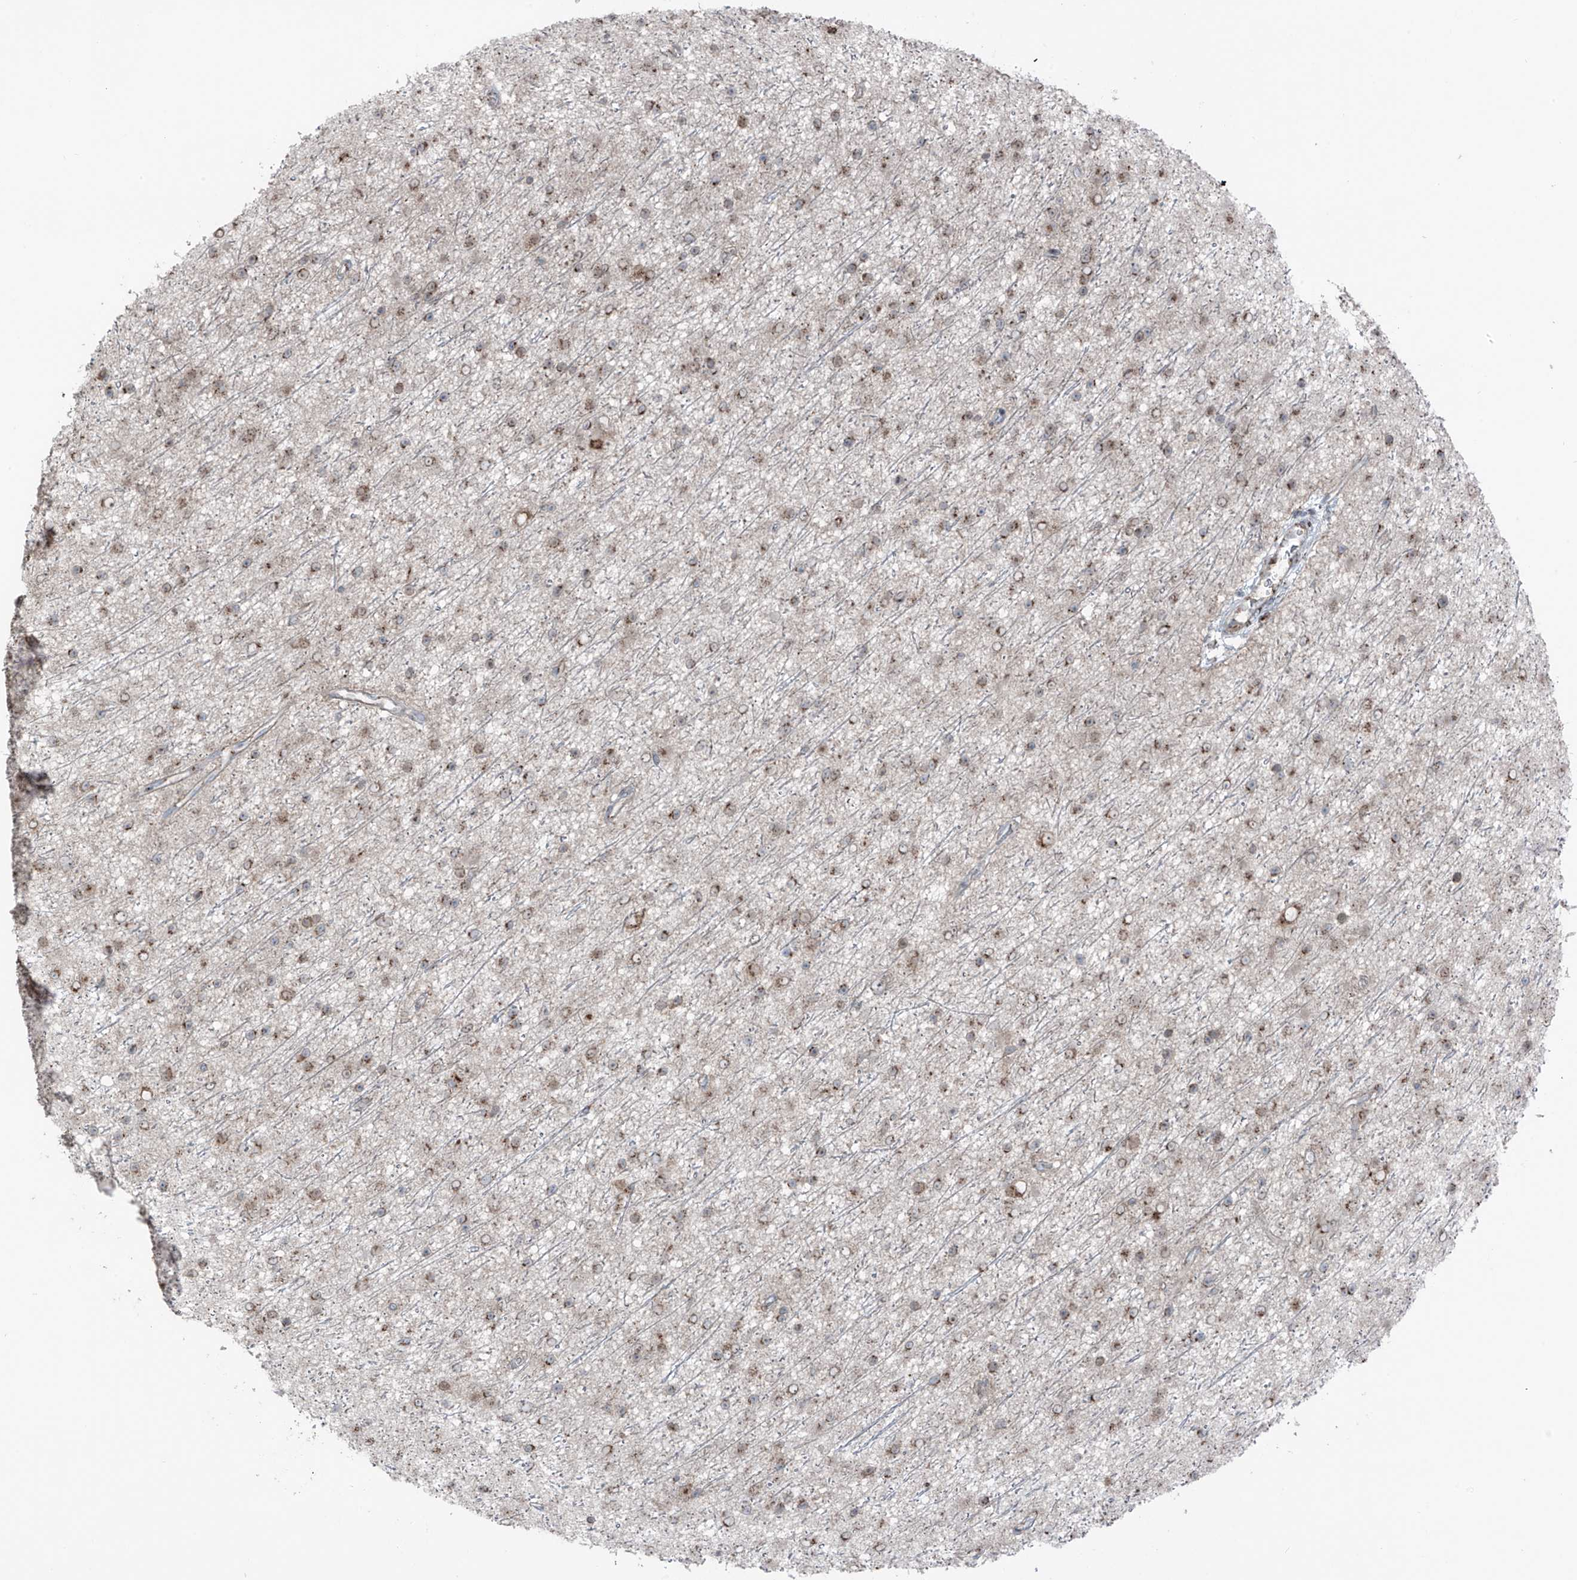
{"staining": {"intensity": "weak", "quantity": "25%-75%", "location": "cytoplasmic/membranous"}, "tissue": "glioma", "cell_type": "Tumor cells", "image_type": "cancer", "snomed": [{"axis": "morphology", "description": "Glioma, malignant, Low grade"}, {"axis": "topography", "description": "Cerebral cortex"}], "caption": "The image exhibits staining of glioma, revealing weak cytoplasmic/membranous protein staining (brown color) within tumor cells.", "gene": "ERLEC1", "patient": {"sex": "female", "age": 39}}